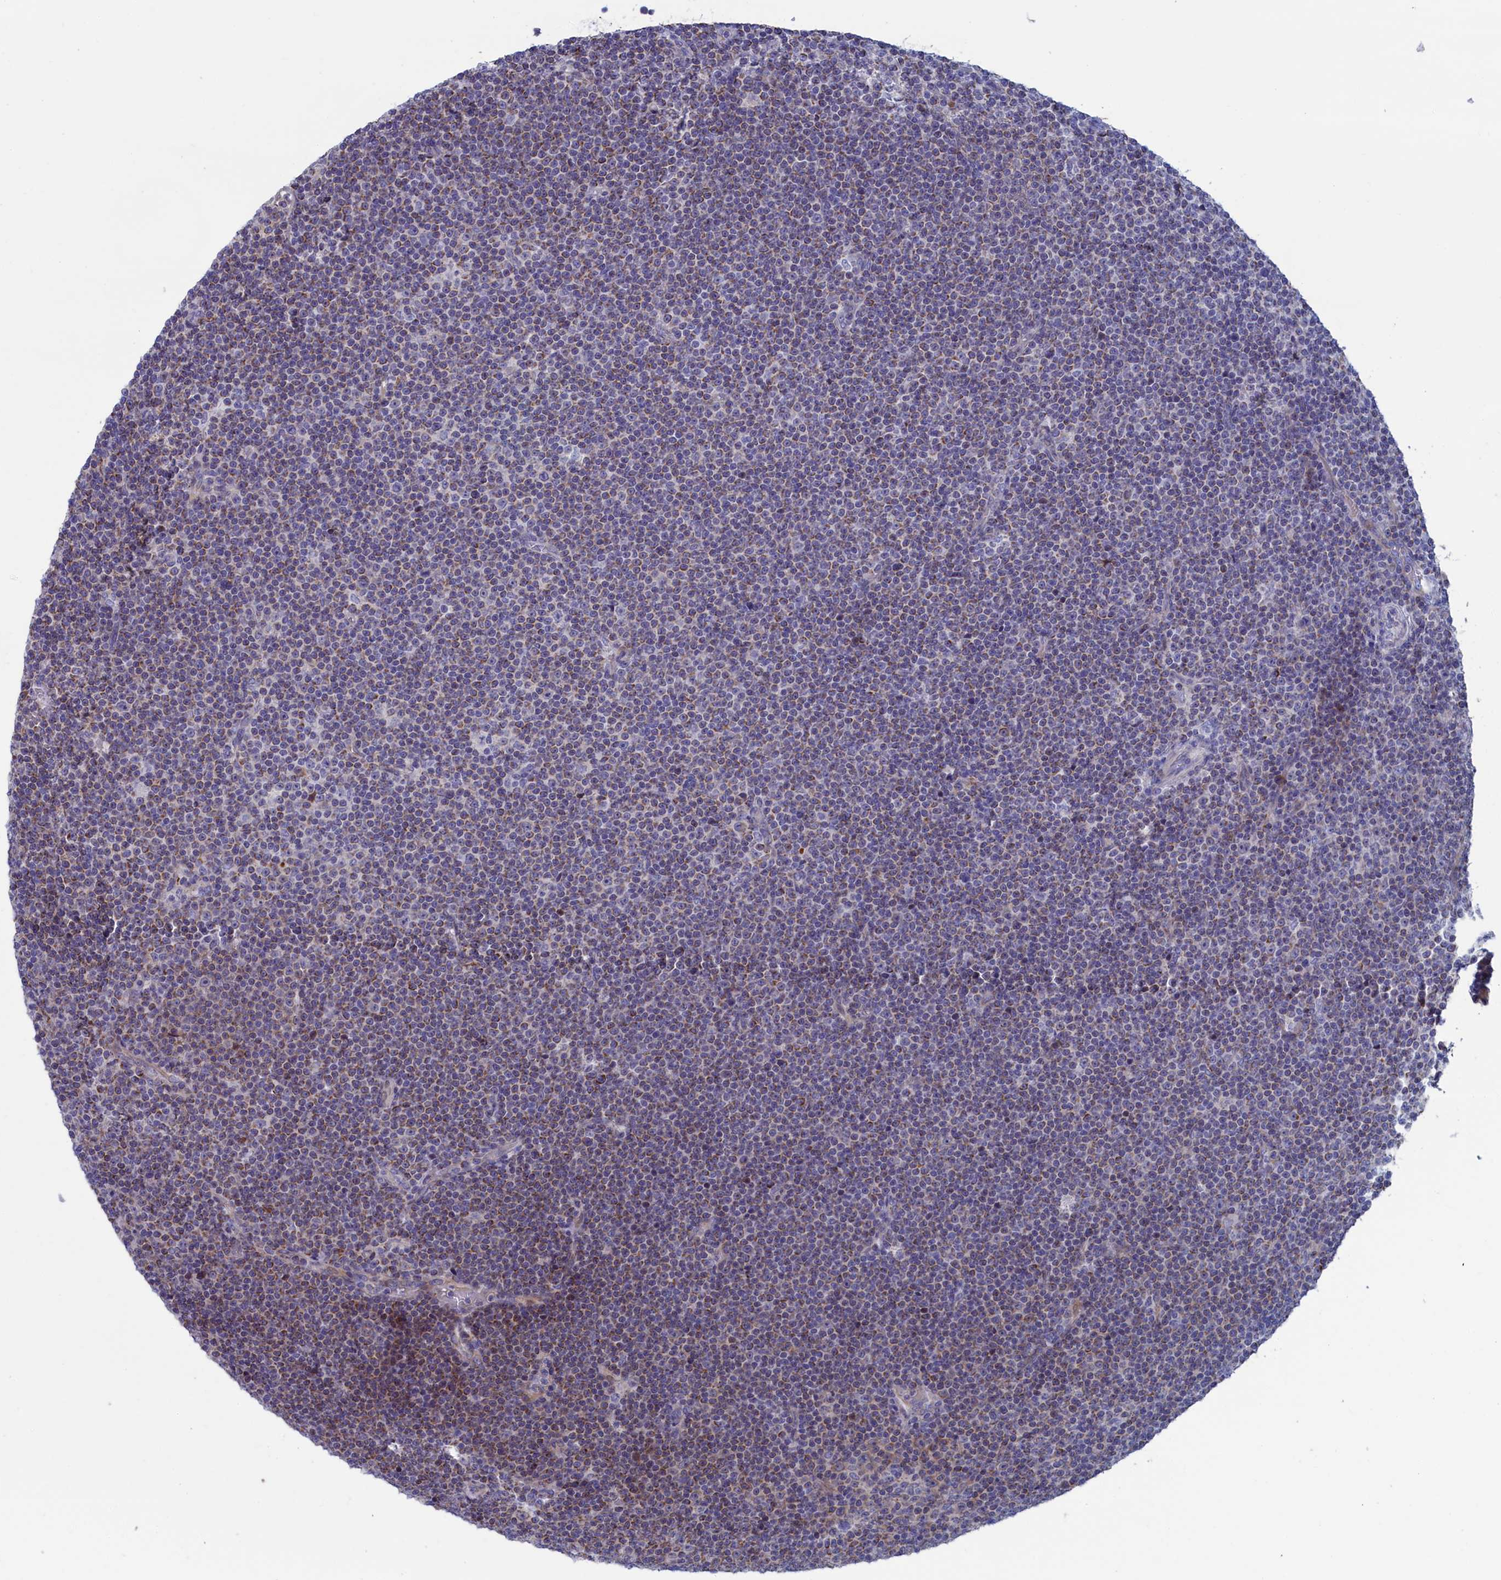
{"staining": {"intensity": "weak", "quantity": "25%-75%", "location": "cytoplasmic/membranous"}, "tissue": "lymphoma", "cell_type": "Tumor cells", "image_type": "cancer", "snomed": [{"axis": "morphology", "description": "Malignant lymphoma, non-Hodgkin's type, Low grade"}, {"axis": "topography", "description": "Lymph node"}], "caption": "IHC image of low-grade malignant lymphoma, non-Hodgkin's type stained for a protein (brown), which reveals low levels of weak cytoplasmic/membranous expression in approximately 25%-75% of tumor cells.", "gene": "NIBAN3", "patient": {"sex": "female", "age": 67}}